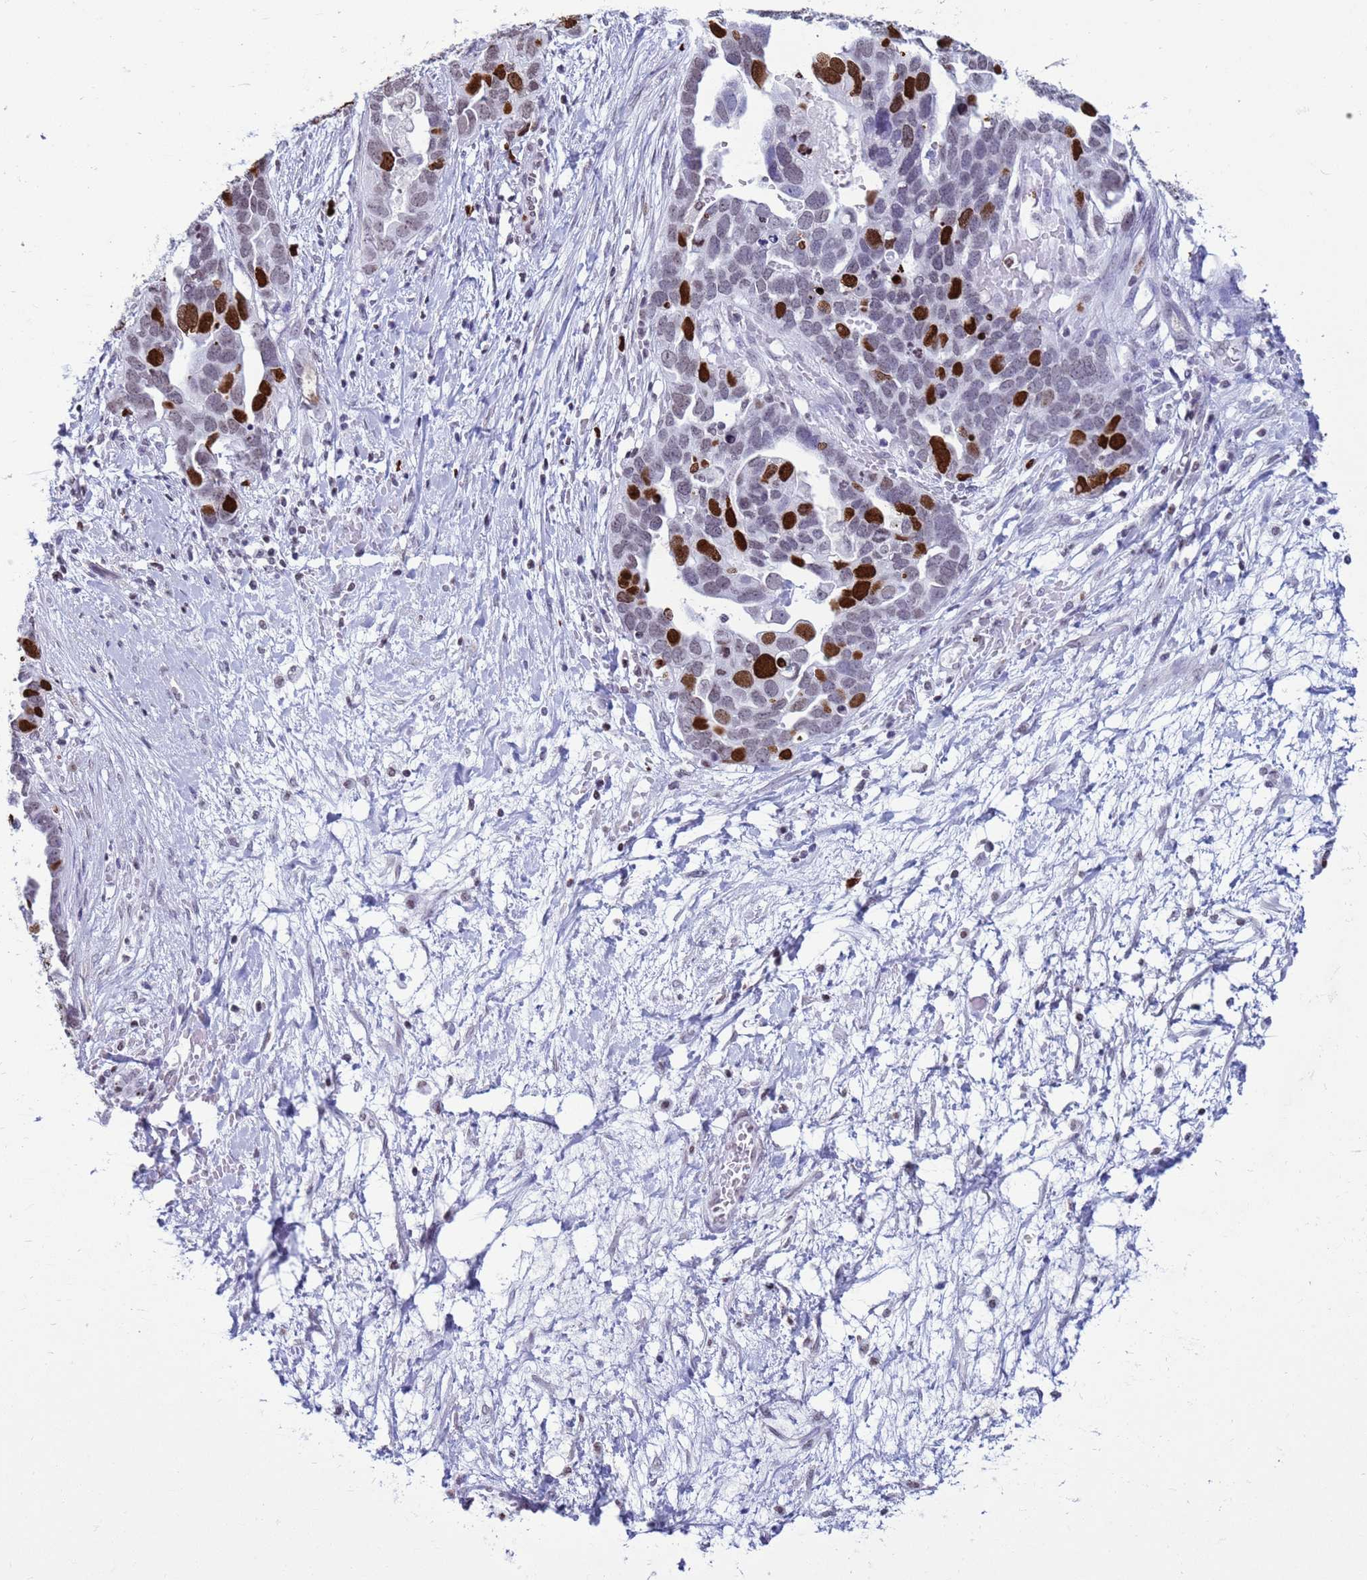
{"staining": {"intensity": "strong", "quantity": "<25%", "location": "nuclear"}, "tissue": "ovarian cancer", "cell_type": "Tumor cells", "image_type": "cancer", "snomed": [{"axis": "morphology", "description": "Cystadenocarcinoma, serous, NOS"}, {"axis": "topography", "description": "Ovary"}], "caption": "Human ovarian cancer stained with a brown dye shows strong nuclear positive positivity in approximately <25% of tumor cells.", "gene": "H4C8", "patient": {"sex": "female", "age": 54}}